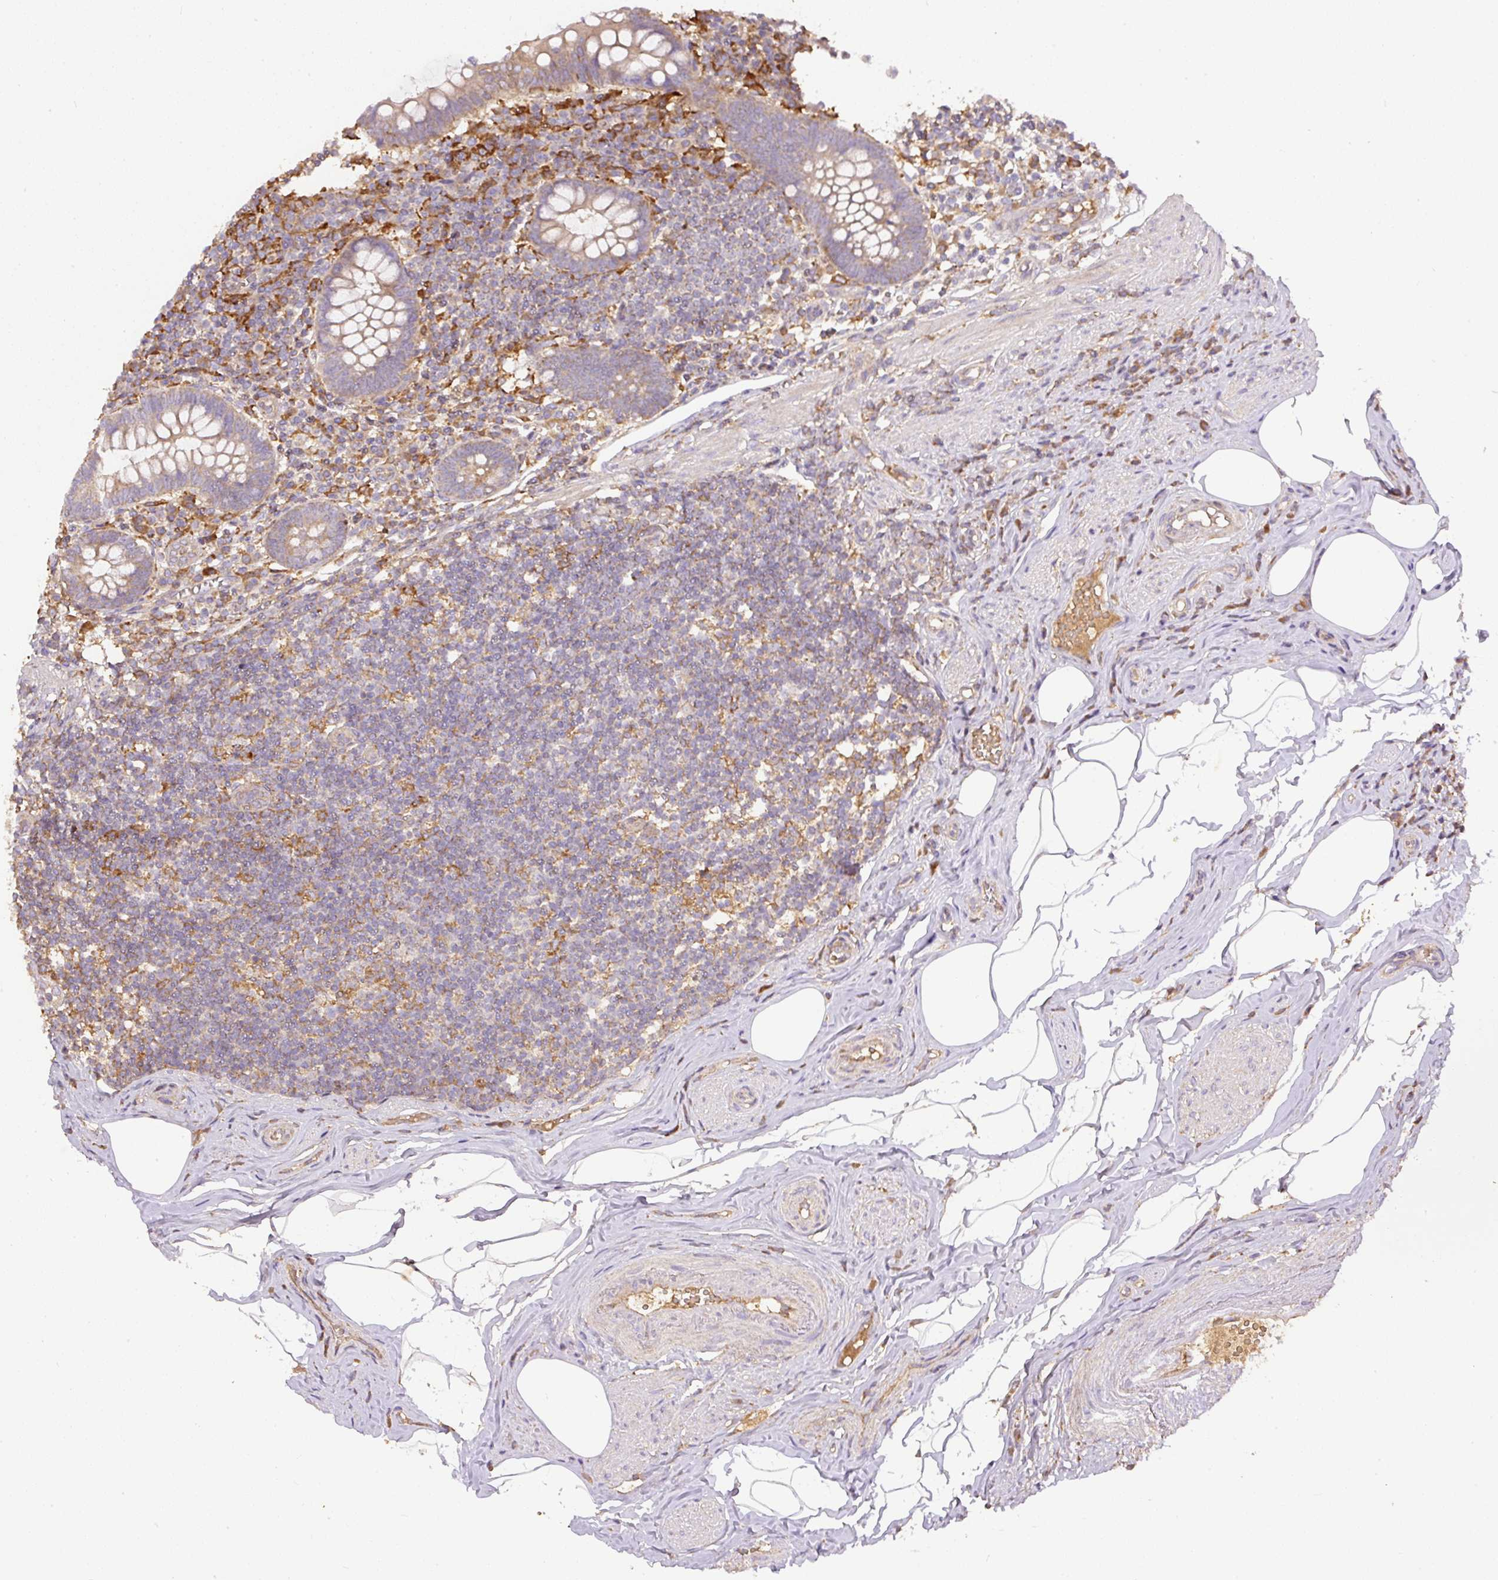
{"staining": {"intensity": "weak", "quantity": ">75%", "location": "cytoplasmic/membranous"}, "tissue": "appendix", "cell_type": "Glandular cells", "image_type": "normal", "snomed": [{"axis": "morphology", "description": "Normal tissue, NOS"}, {"axis": "topography", "description": "Appendix"}], "caption": "Appendix stained with DAB (3,3'-diaminobenzidine) IHC exhibits low levels of weak cytoplasmic/membranous expression in approximately >75% of glandular cells.", "gene": "DAPK1", "patient": {"sex": "female", "age": 56}}